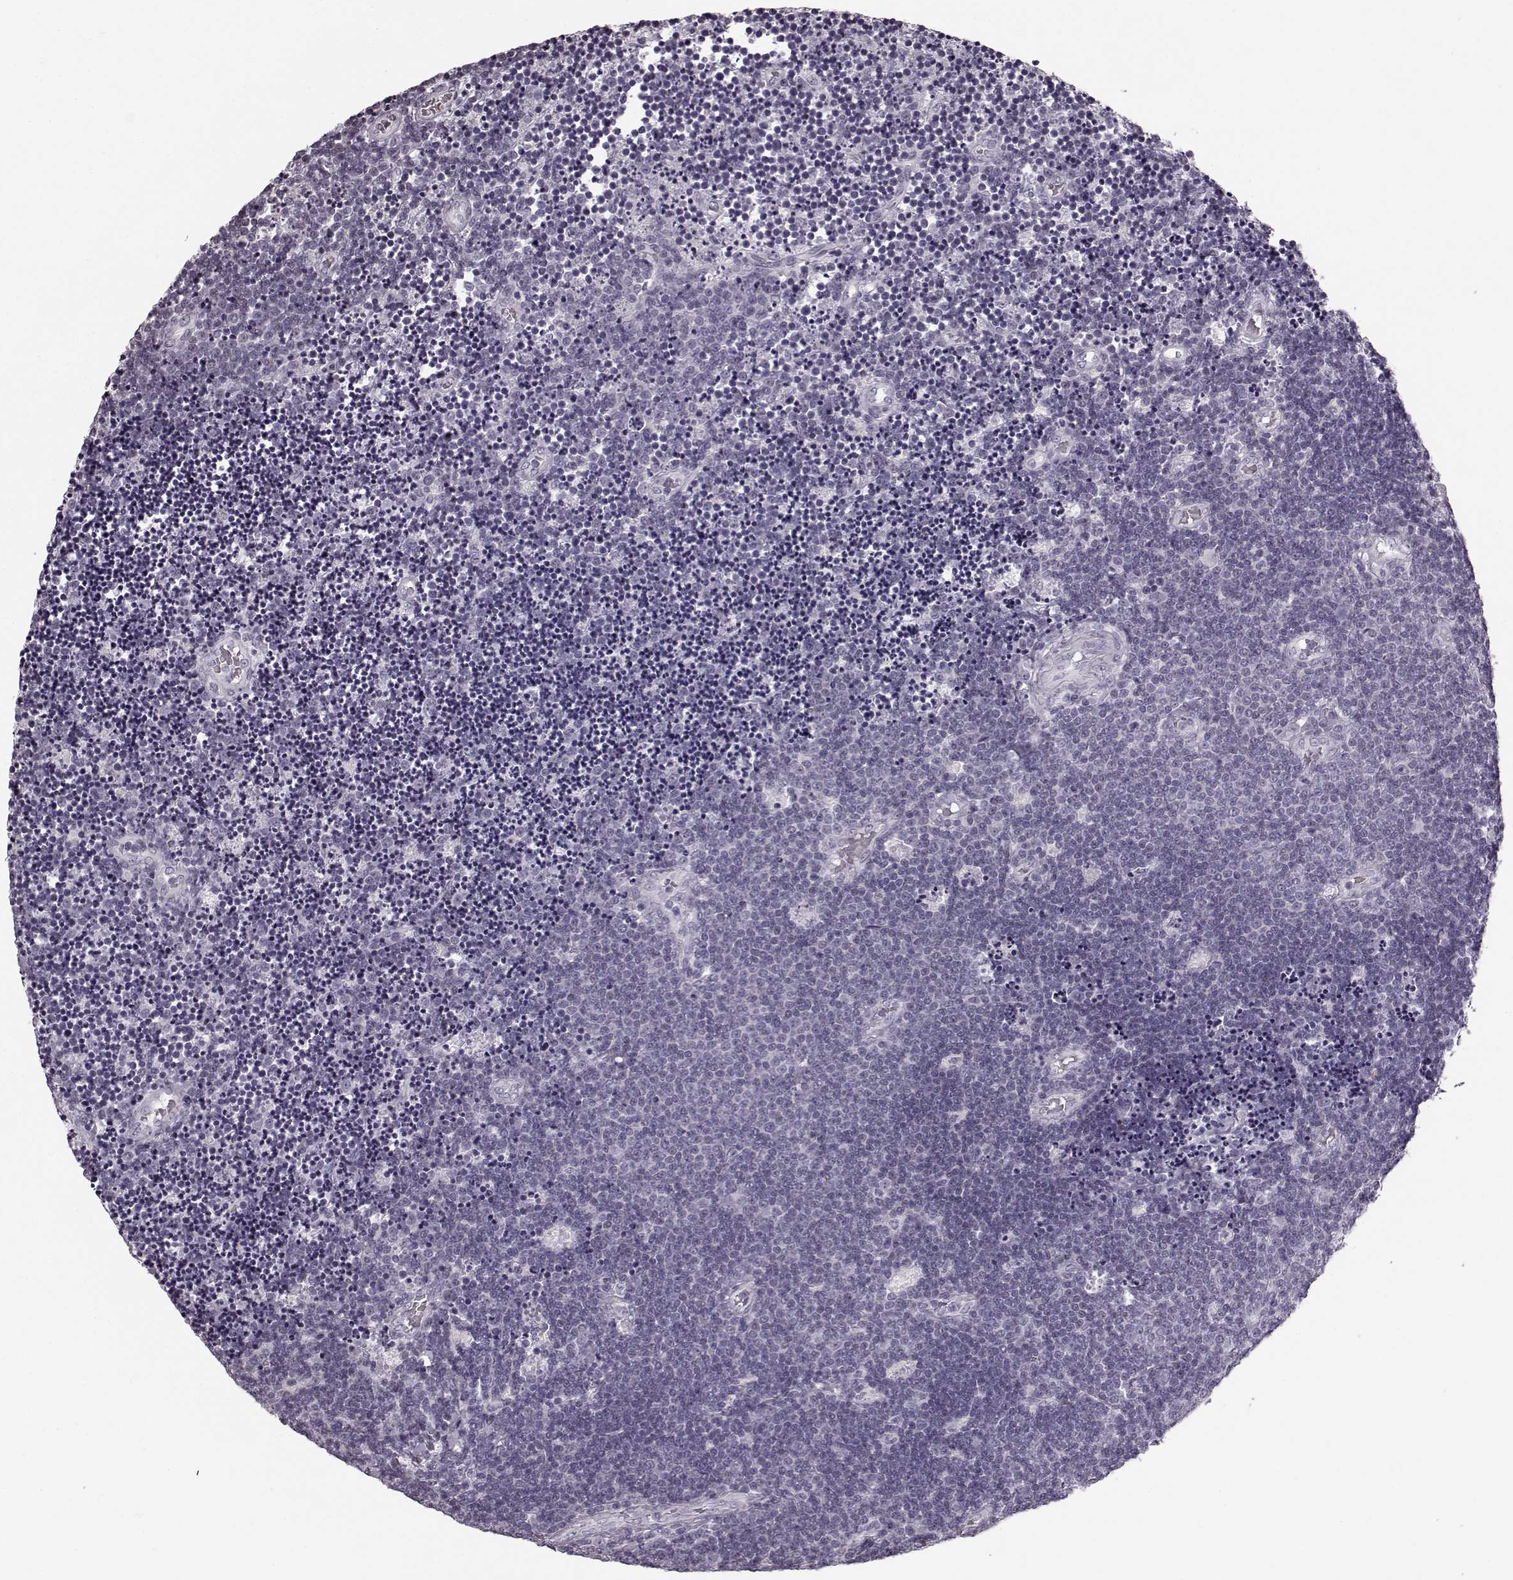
{"staining": {"intensity": "negative", "quantity": "none", "location": "none"}, "tissue": "lymphoma", "cell_type": "Tumor cells", "image_type": "cancer", "snomed": [{"axis": "morphology", "description": "Malignant lymphoma, non-Hodgkin's type, Low grade"}, {"axis": "topography", "description": "Brain"}], "caption": "High magnification brightfield microscopy of lymphoma stained with DAB (3,3'-diaminobenzidine) (brown) and counterstained with hematoxylin (blue): tumor cells show no significant expression. (DAB immunohistochemistry with hematoxylin counter stain).", "gene": "SEMG2", "patient": {"sex": "female", "age": 66}}